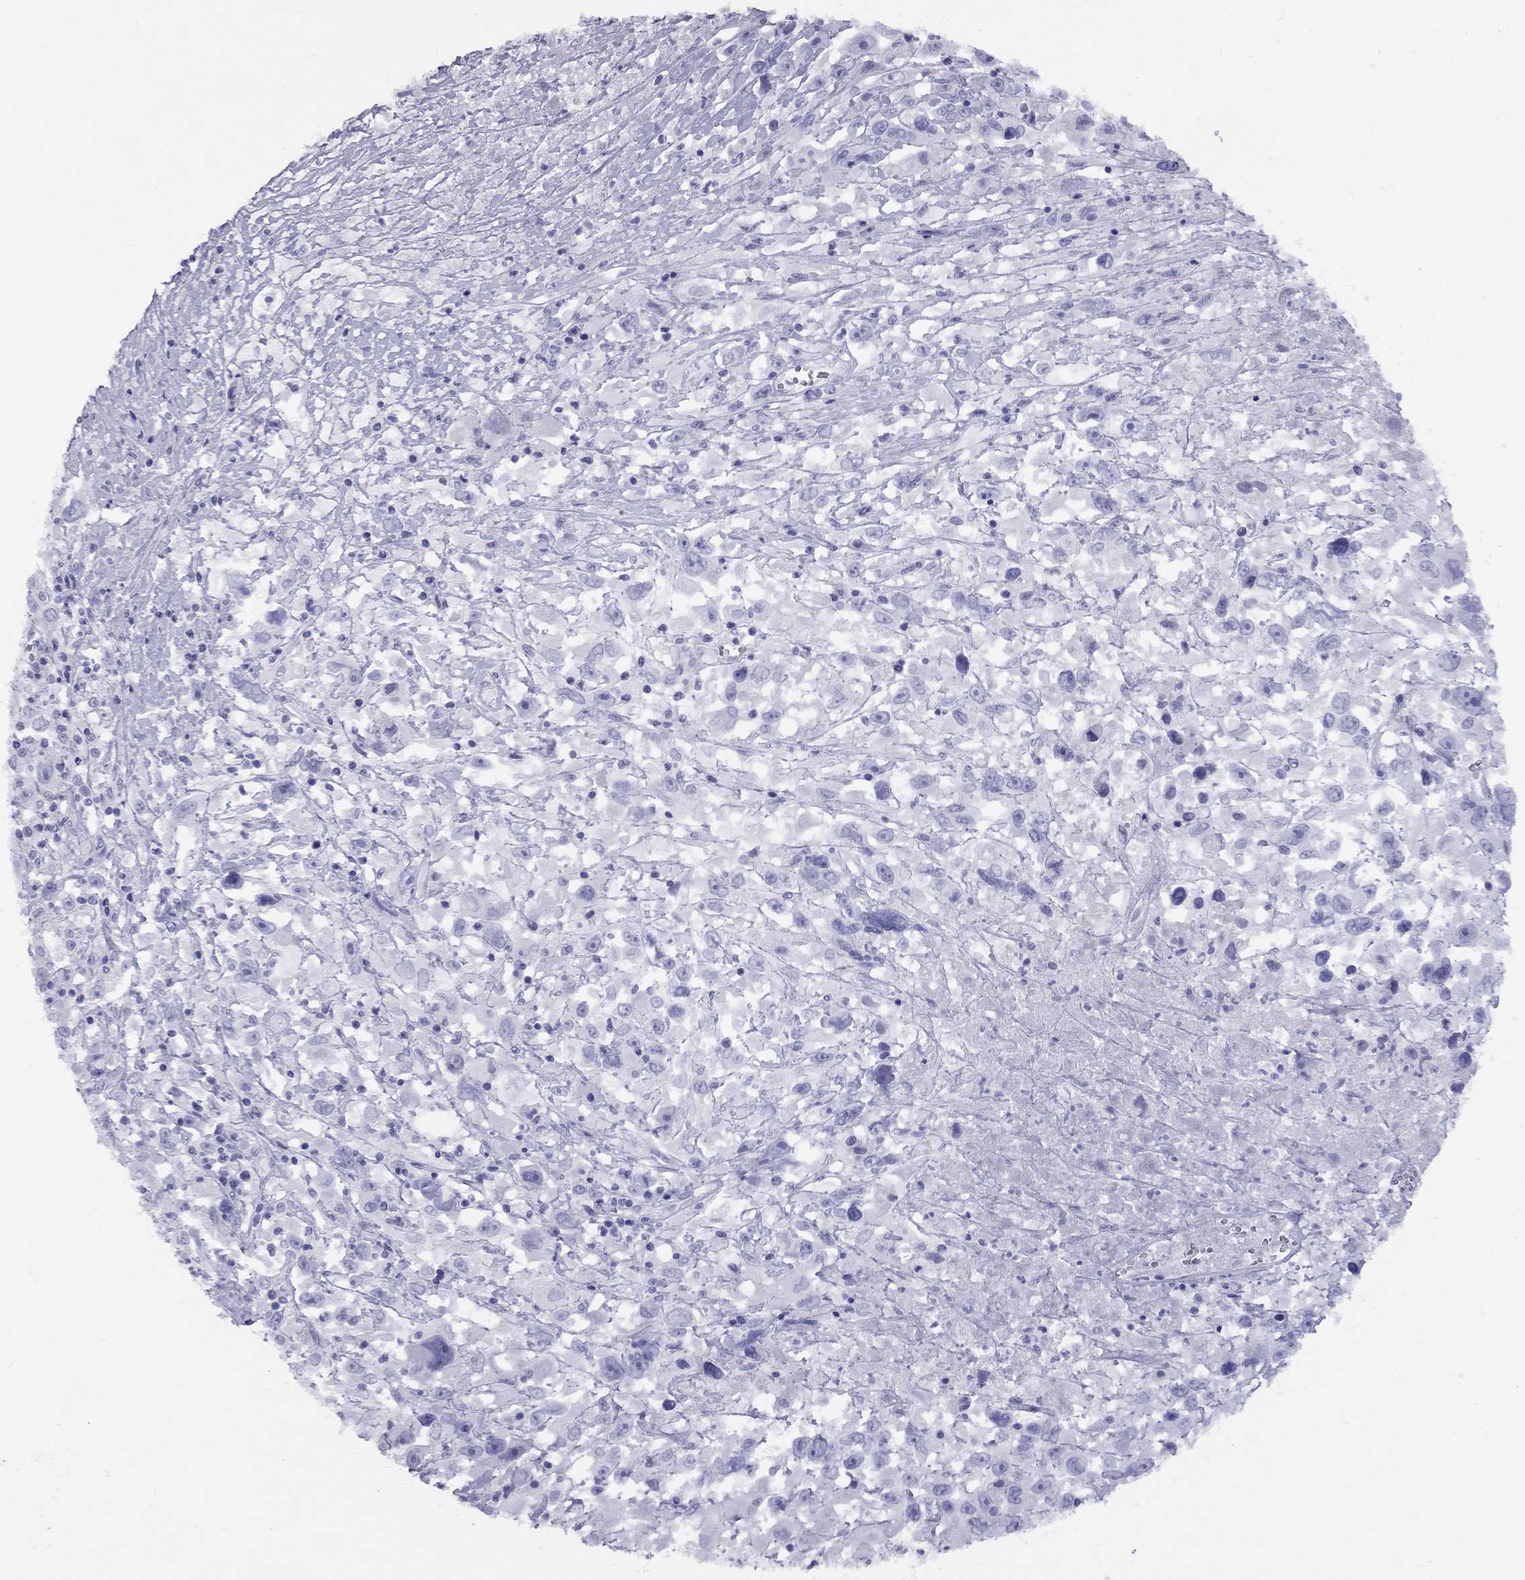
{"staining": {"intensity": "negative", "quantity": "none", "location": "none"}, "tissue": "melanoma", "cell_type": "Tumor cells", "image_type": "cancer", "snomed": [{"axis": "morphology", "description": "Malignant melanoma, Metastatic site"}, {"axis": "topography", "description": "Soft tissue"}], "caption": "A photomicrograph of melanoma stained for a protein demonstrates no brown staining in tumor cells.", "gene": "FSCN3", "patient": {"sex": "male", "age": 50}}